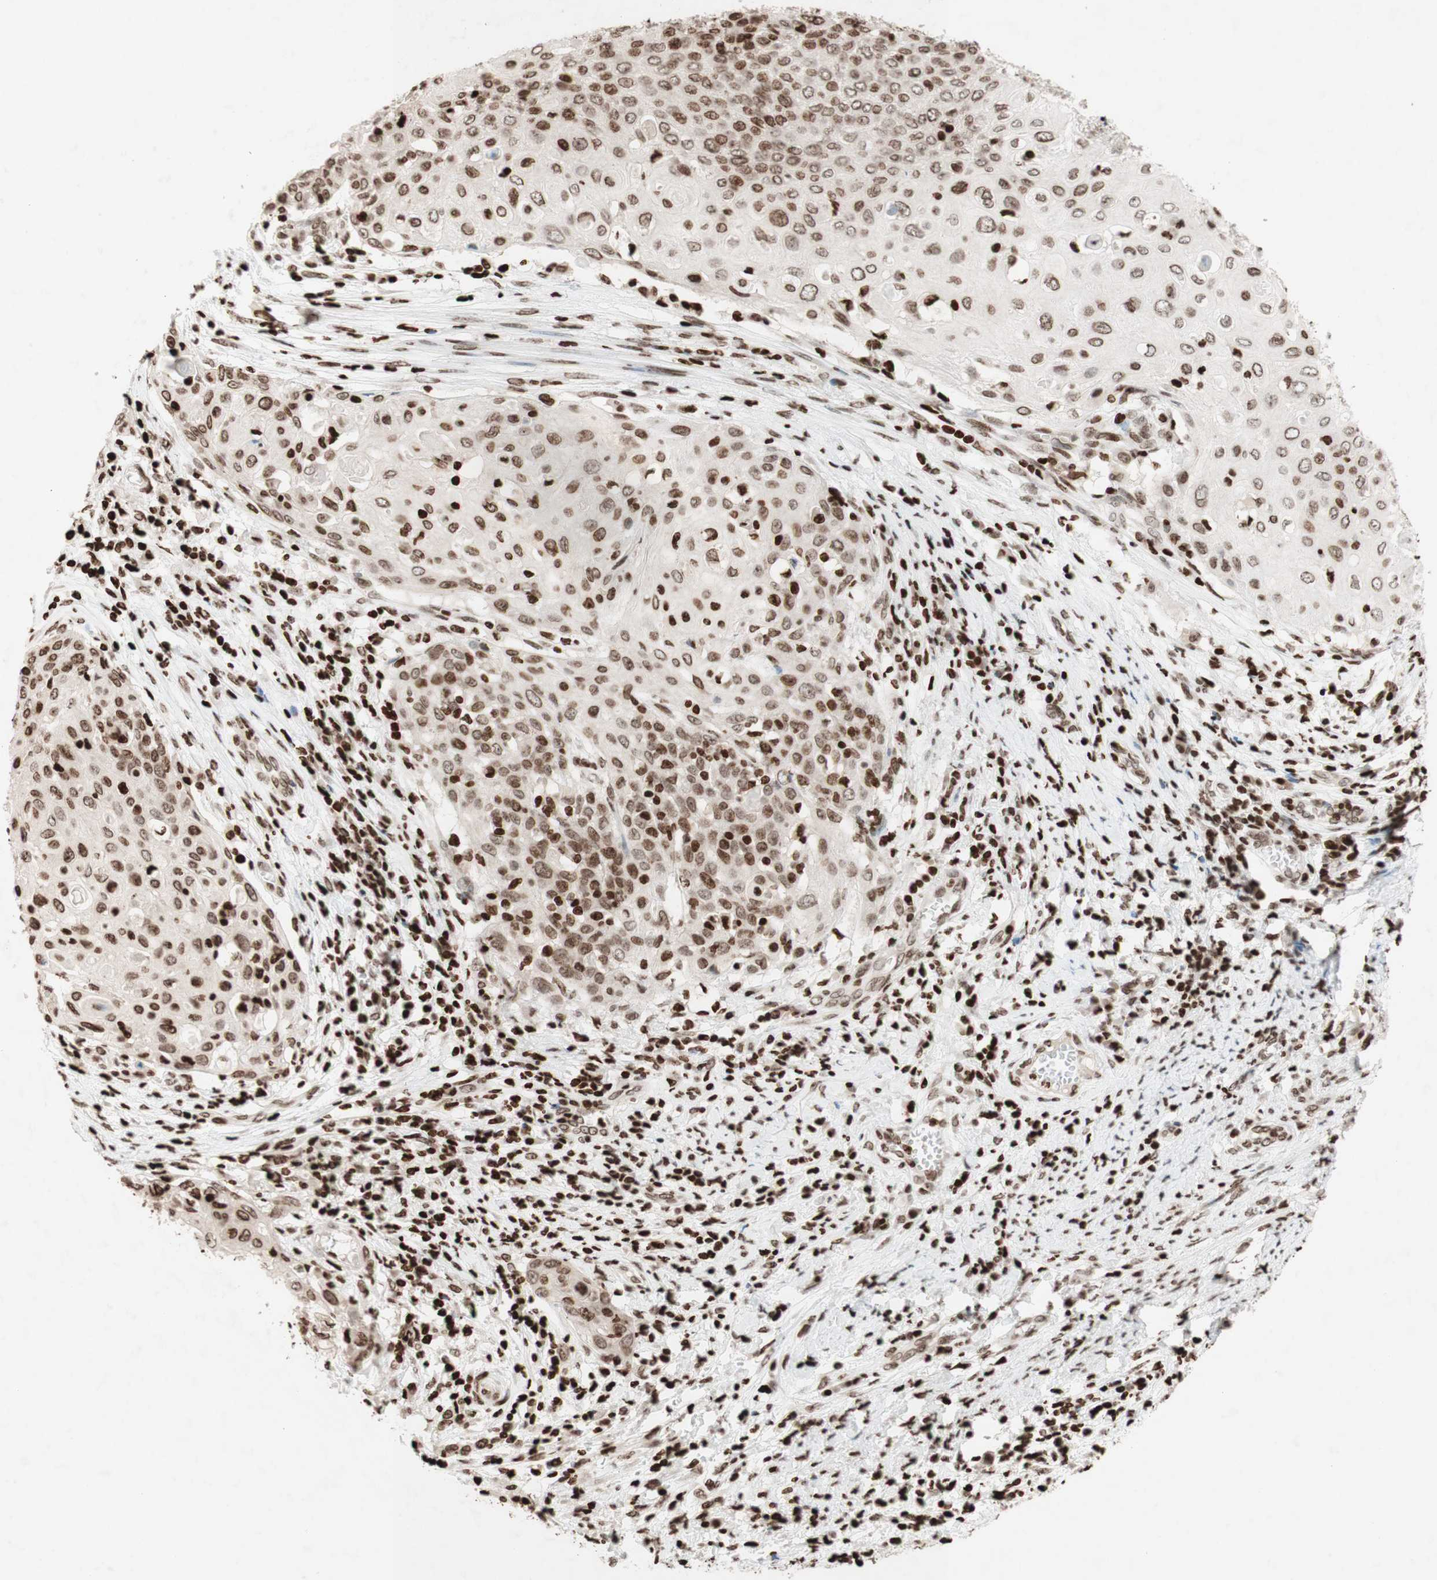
{"staining": {"intensity": "moderate", "quantity": ">75%", "location": "nuclear"}, "tissue": "cervical cancer", "cell_type": "Tumor cells", "image_type": "cancer", "snomed": [{"axis": "morphology", "description": "Squamous cell carcinoma, NOS"}, {"axis": "topography", "description": "Cervix"}], "caption": "Cervical cancer (squamous cell carcinoma) tissue shows moderate nuclear expression in about >75% of tumor cells", "gene": "NCOA3", "patient": {"sex": "female", "age": 39}}